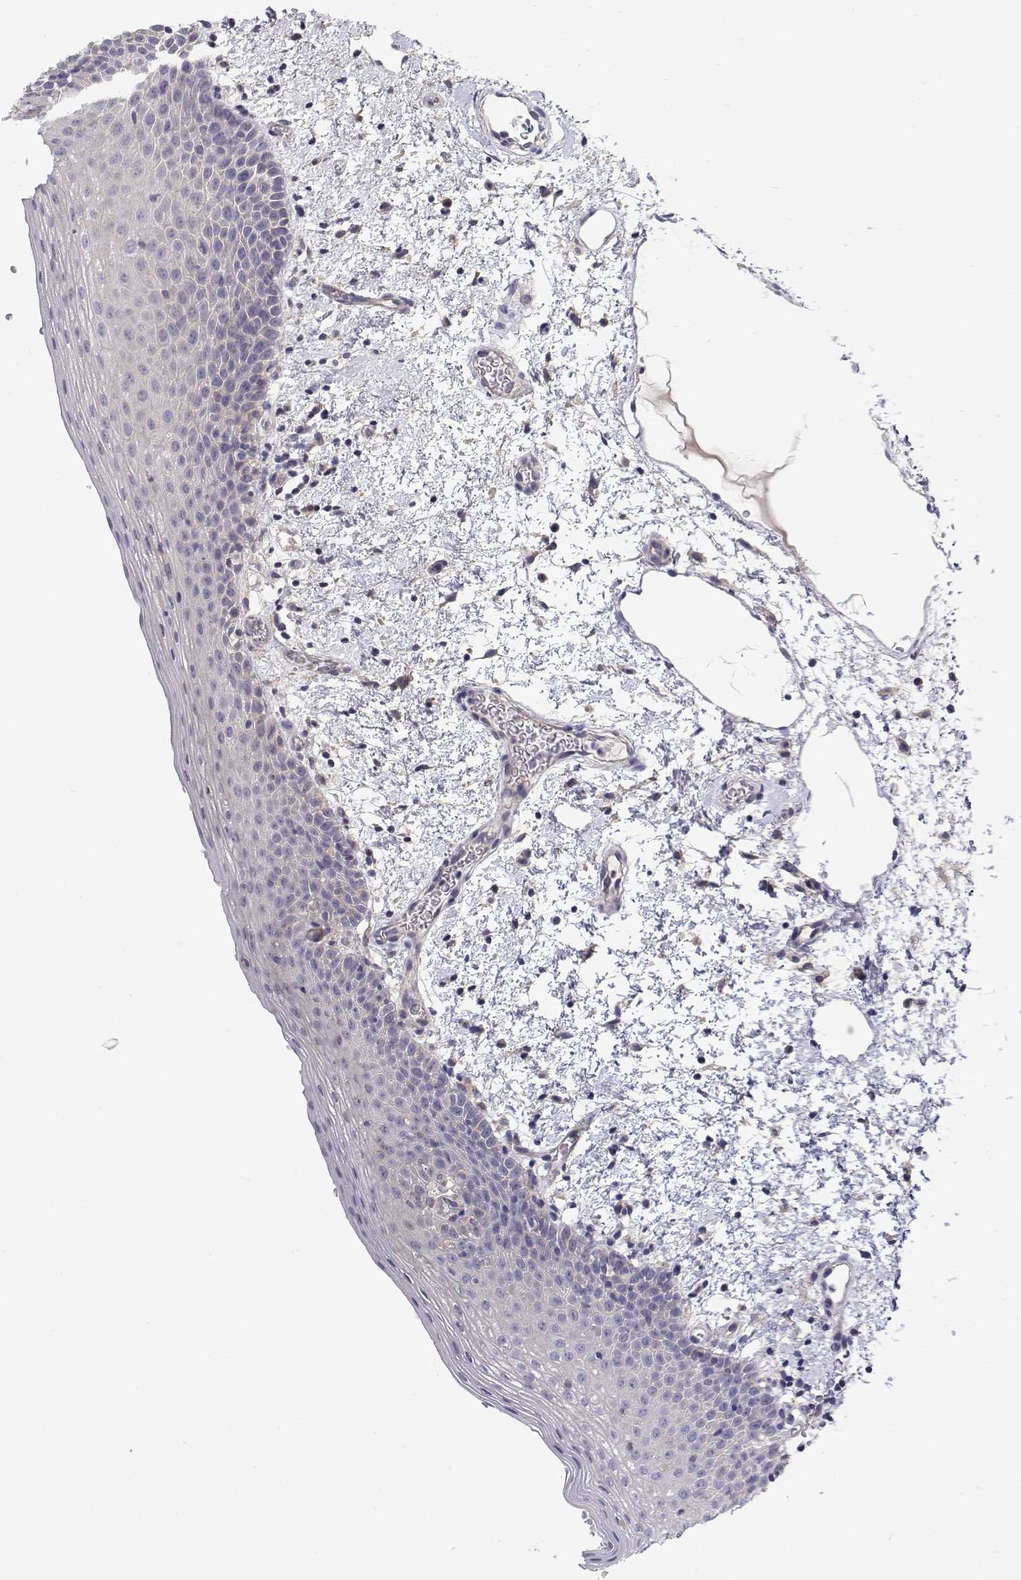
{"staining": {"intensity": "negative", "quantity": "none", "location": "none"}, "tissue": "oral mucosa", "cell_type": "Squamous epithelial cells", "image_type": "normal", "snomed": [{"axis": "morphology", "description": "Normal tissue, NOS"}, {"axis": "topography", "description": "Oral tissue"}, {"axis": "topography", "description": "Head-Neck"}], "caption": "High magnification brightfield microscopy of unremarkable oral mucosa stained with DAB (brown) and counterstained with hematoxylin (blue): squamous epithelial cells show no significant staining. (IHC, brightfield microscopy, high magnification).", "gene": "MYPN", "patient": {"sex": "female", "age": 55}}